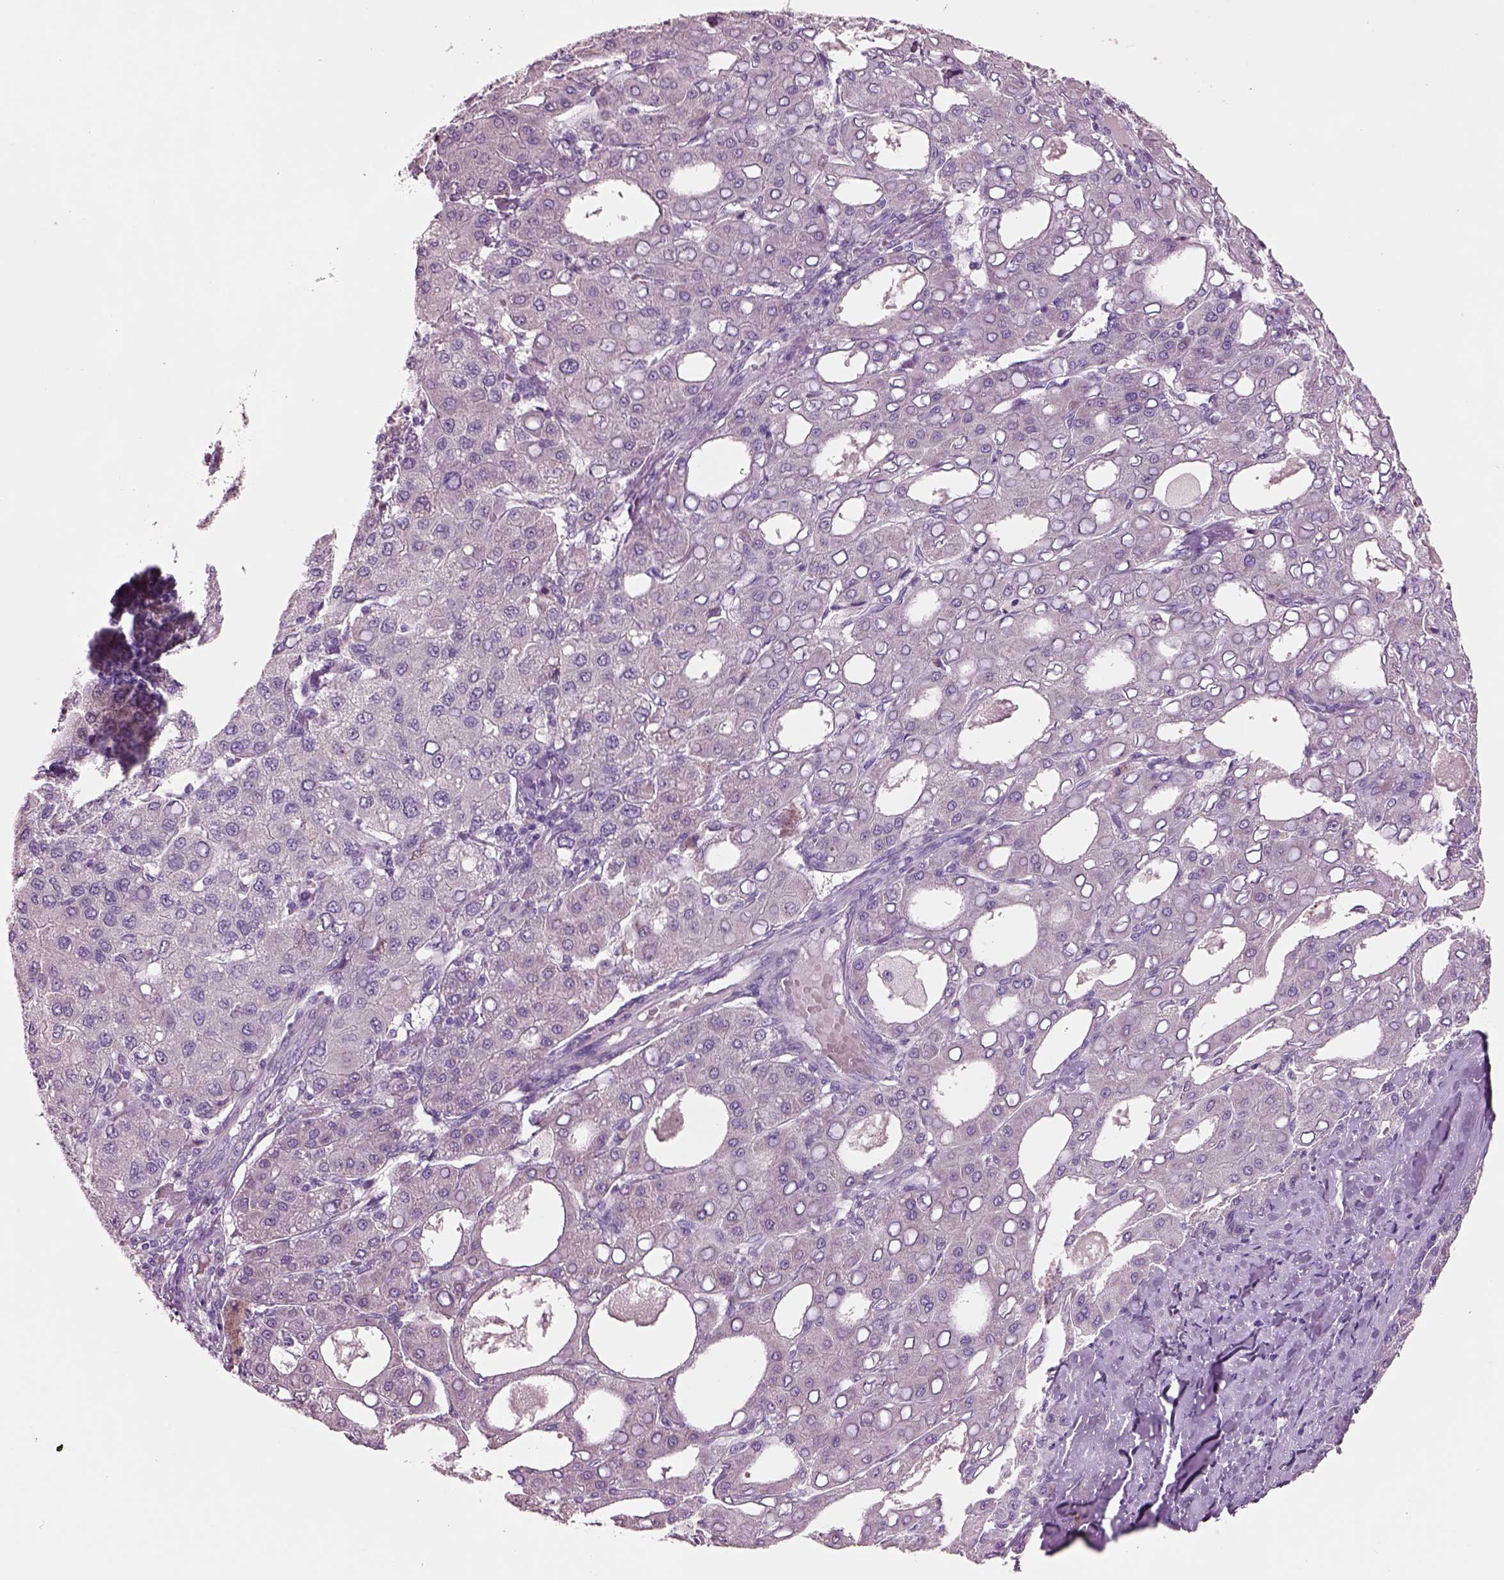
{"staining": {"intensity": "negative", "quantity": "none", "location": "none"}, "tissue": "liver cancer", "cell_type": "Tumor cells", "image_type": "cancer", "snomed": [{"axis": "morphology", "description": "Carcinoma, Hepatocellular, NOS"}, {"axis": "topography", "description": "Liver"}], "caption": "Immunohistochemistry of human hepatocellular carcinoma (liver) demonstrates no positivity in tumor cells.", "gene": "PLPP7", "patient": {"sex": "male", "age": 65}}